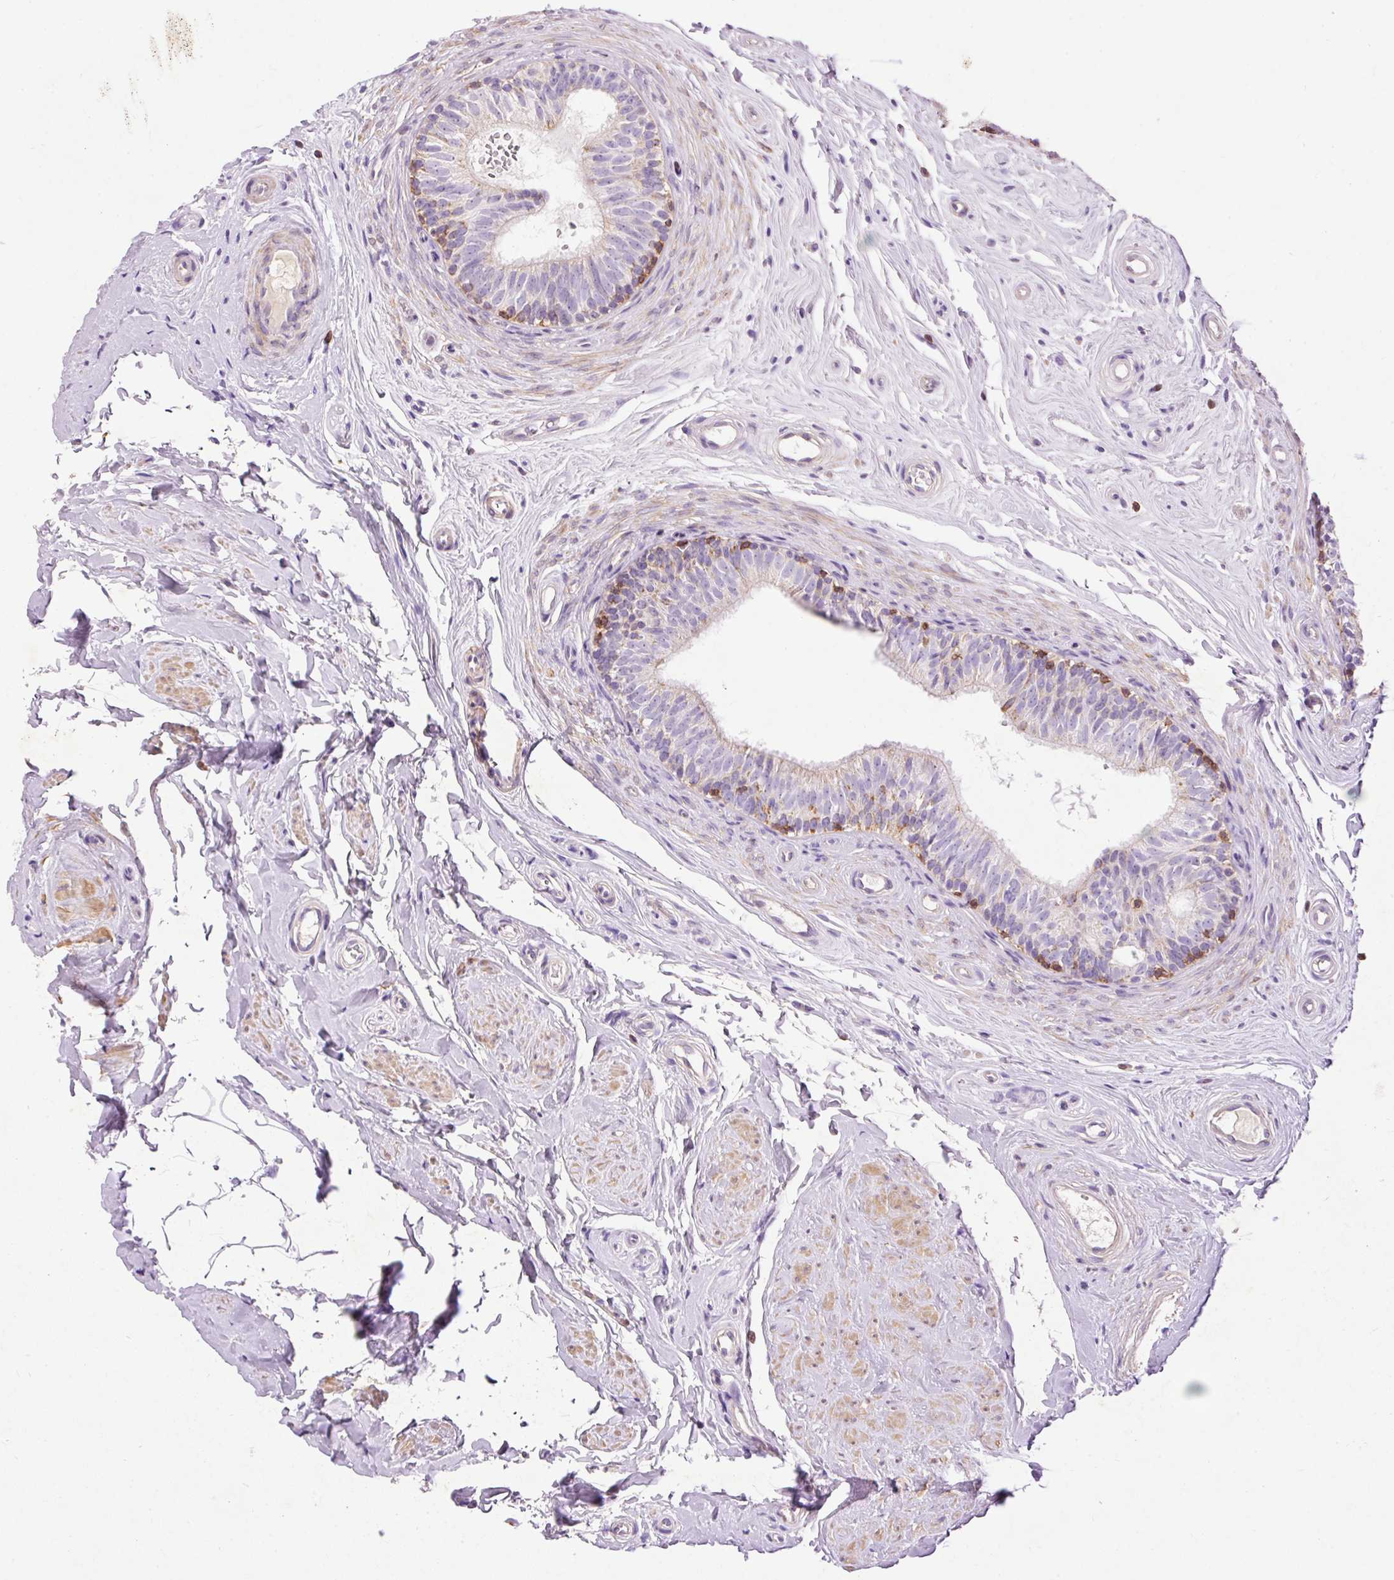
{"staining": {"intensity": "weak", "quantity": "<25%", "location": "cytoplasmic/membranous"}, "tissue": "epididymis", "cell_type": "Glandular cells", "image_type": "normal", "snomed": [{"axis": "morphology", "description": "Normal tissue, NOS"}, {"axis": "topography", "description": "Epididymis"}], "caption": "High magnification brightfield microscopy of normal epididymis stained with DAB (brown) and counterstained with hematoxylin (blue): glandular cells show no significant expression. The staining was performed using DAB to visualize the protein expression in brown, while the nuclei were stained in blue with hematoxylin (Magnification: 20x).", "gene": "IMMT", "patient": {"sex": "male", "age": 45}}